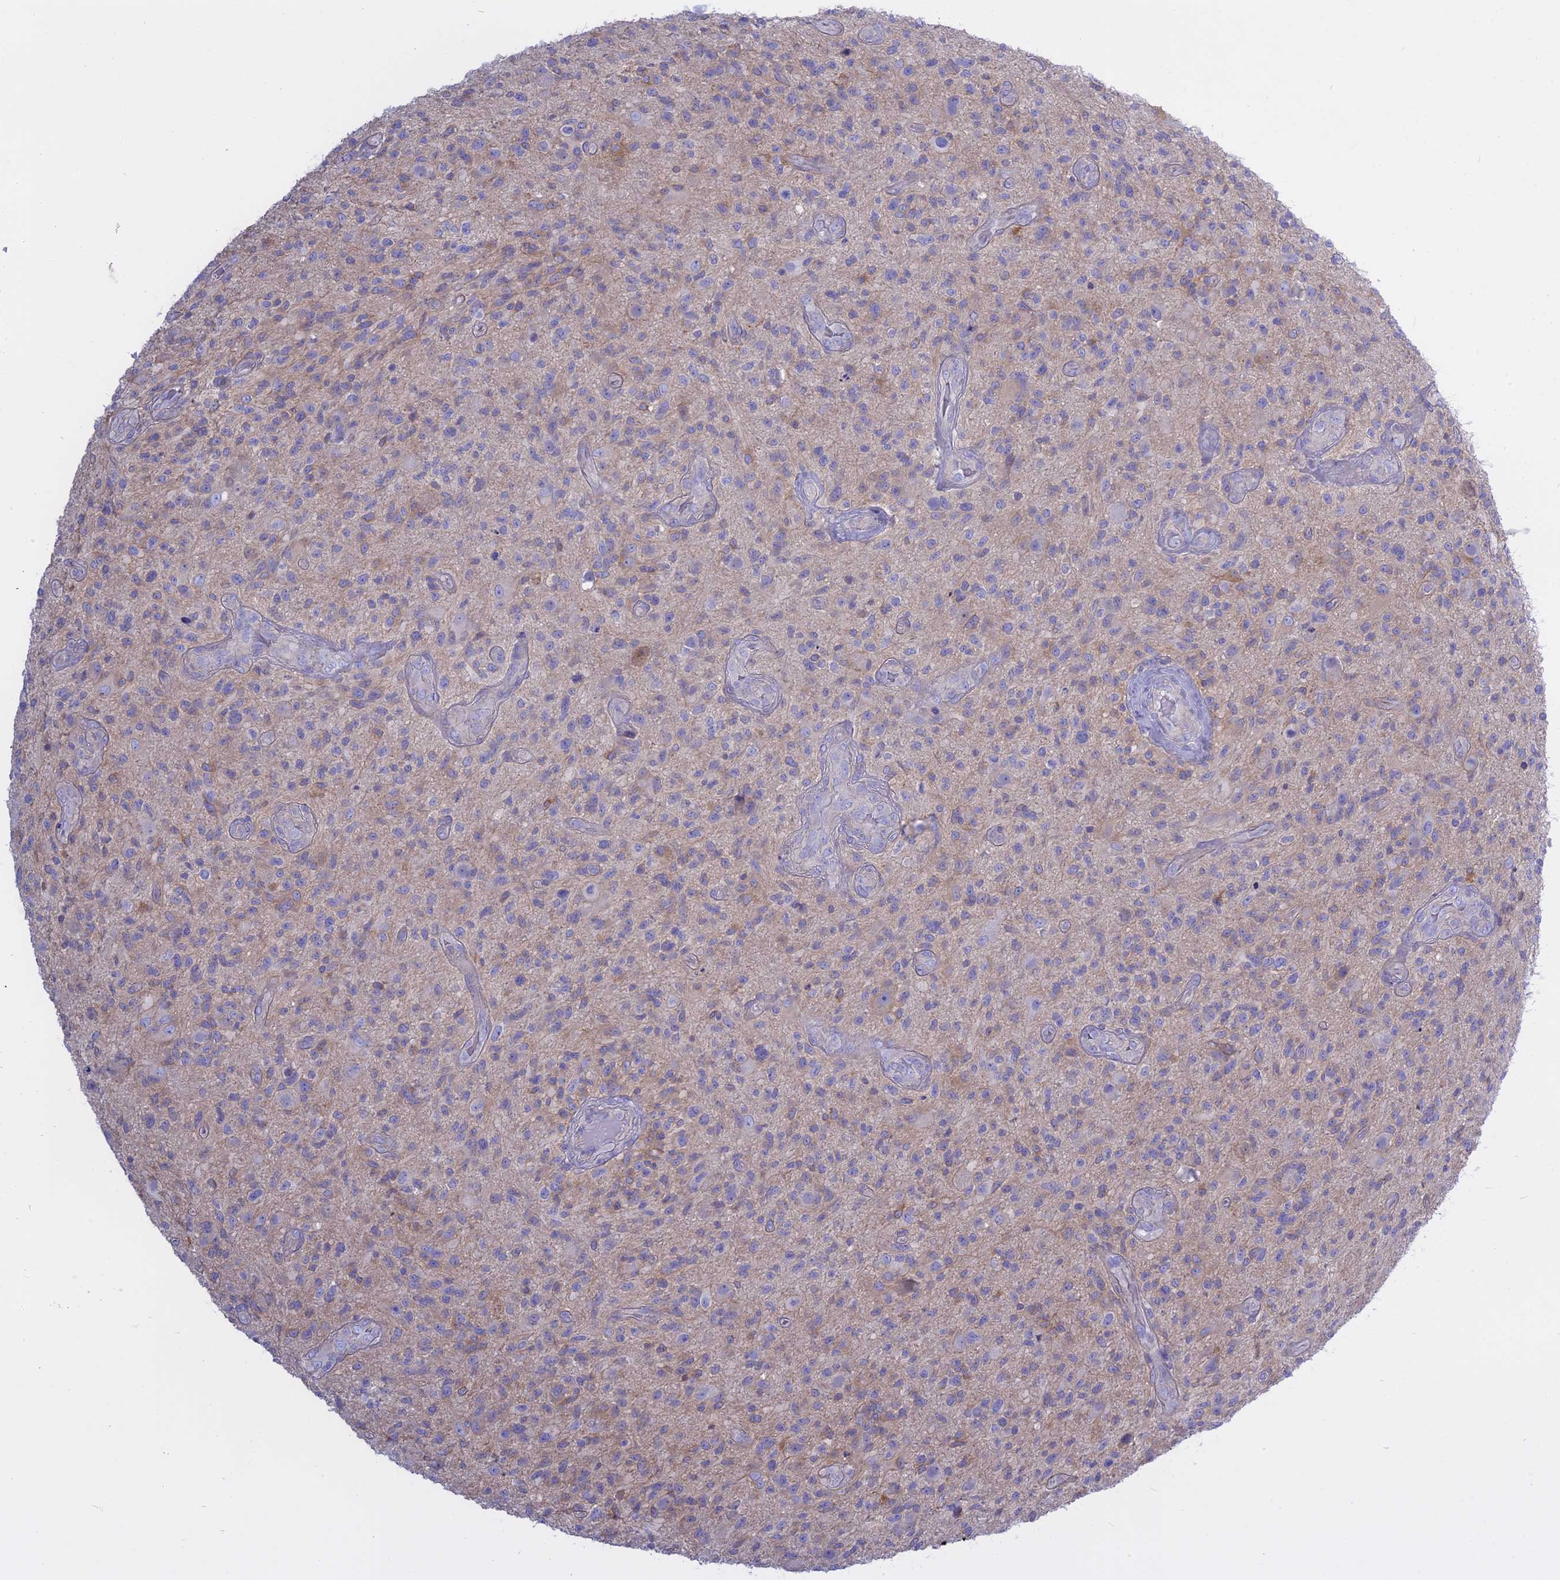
{"staining": {"intensity": "weak", "quantity": "<25%", "location": "cytoplasmic/membranous"}, "tissue": "glioma", "cell_type": "Tumor cells", "image_type": "cancer", "snomed": [{"axis": "morphology", "description": "Glioma, malignant, High grade"}, {"axis": "topography", "description": "Brain"}], "caption": "Tumor cells are negative for brown protein staining in malignant glioma (high-grade).", "gene": "AHCYL1", "patient": {"sex": "male", "age": 47}}